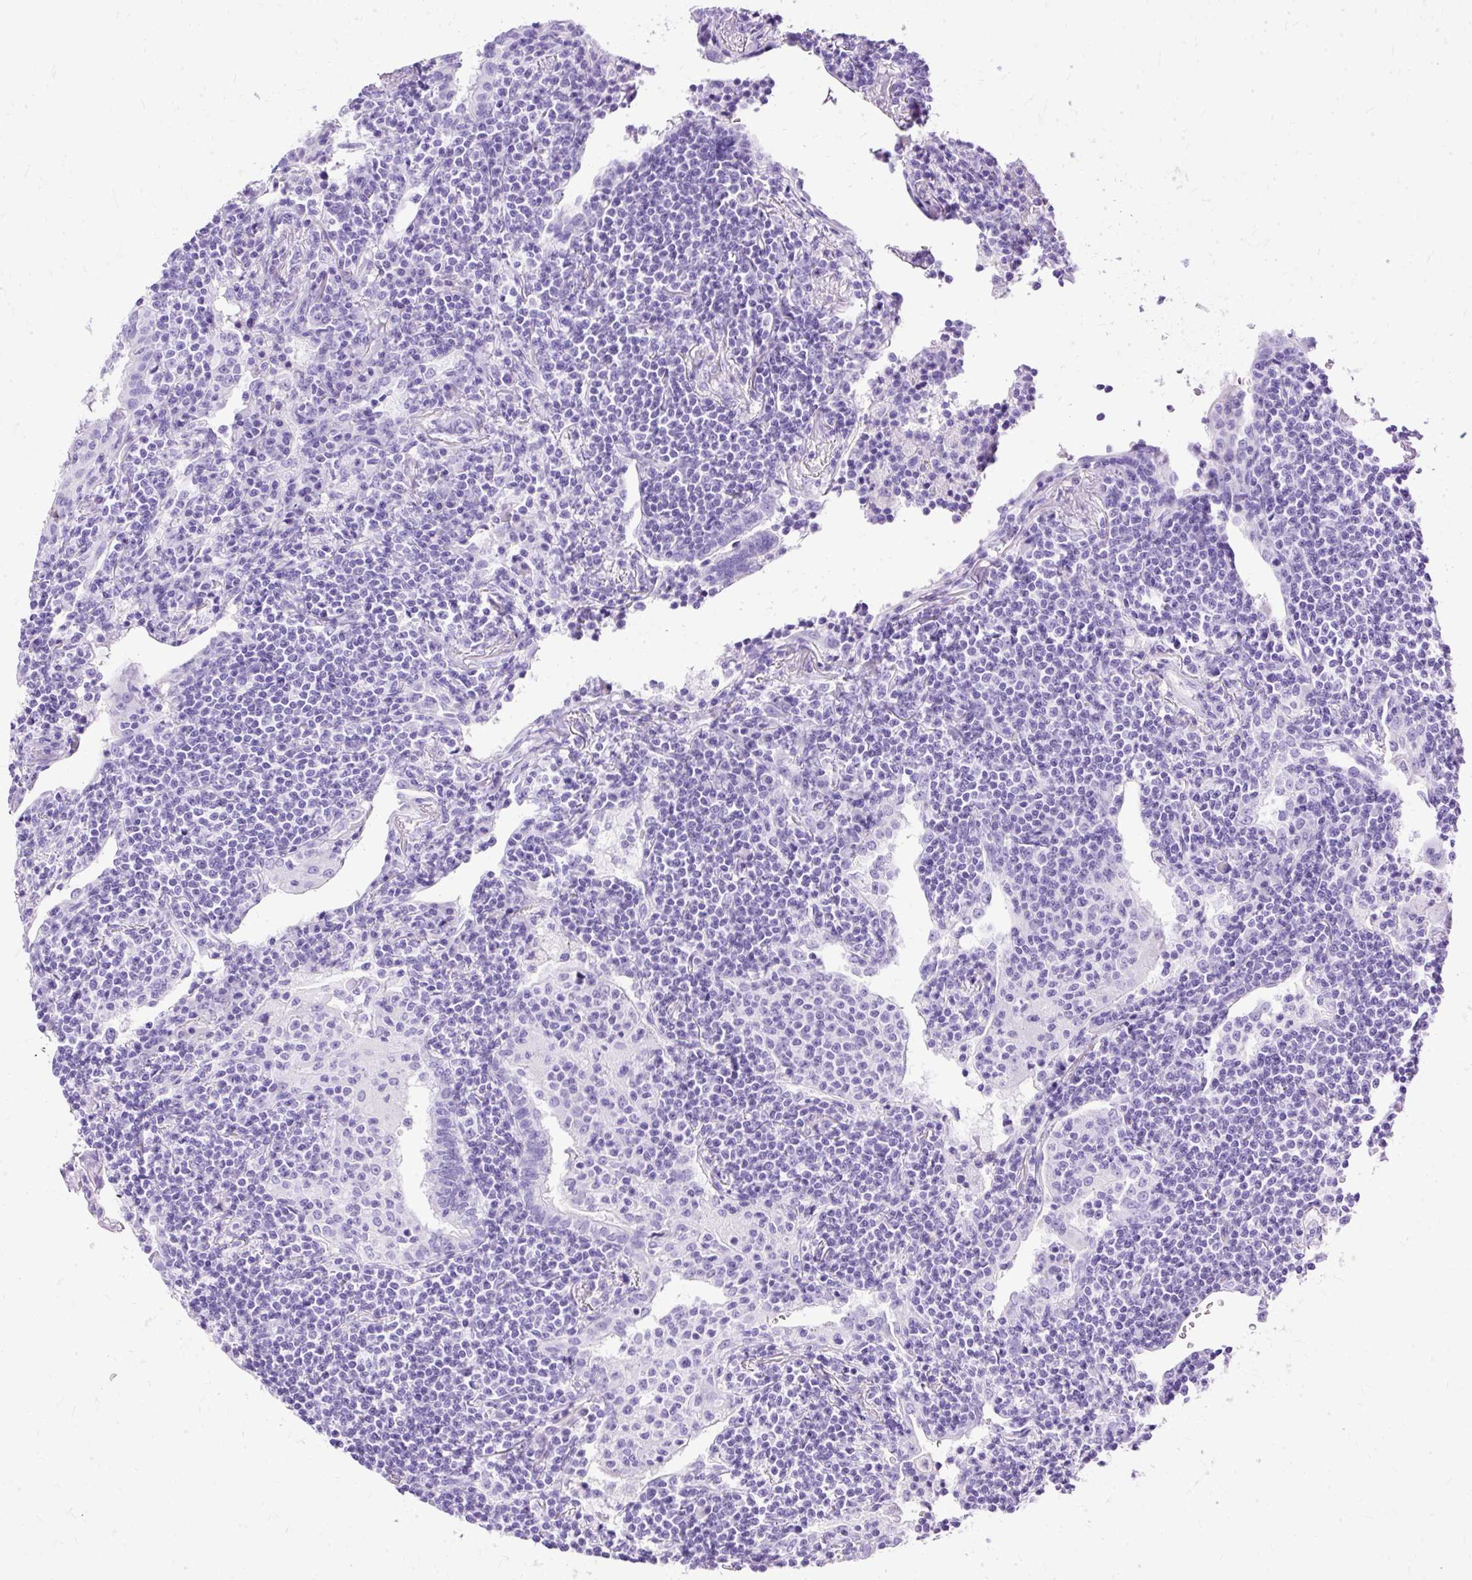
{"staining": {"intensity": "negative", "quantity": "none", "location": "none"}, "tissue": "lymphoma", "cell_type": "Tumor cells", "image_type": "cancer", "snomed": [{"axis": "morphology", "description": "Malignant lymphoma, non-Hodgkin's type, Low grade"}, {"axis": "topography", "description": "Lung"}], "caption": "Protein analysis of lymphoma displays no significant staining in tumor cells.", "gene": "SLC8A2", "patient": {"sex": "female", "age": 71}}